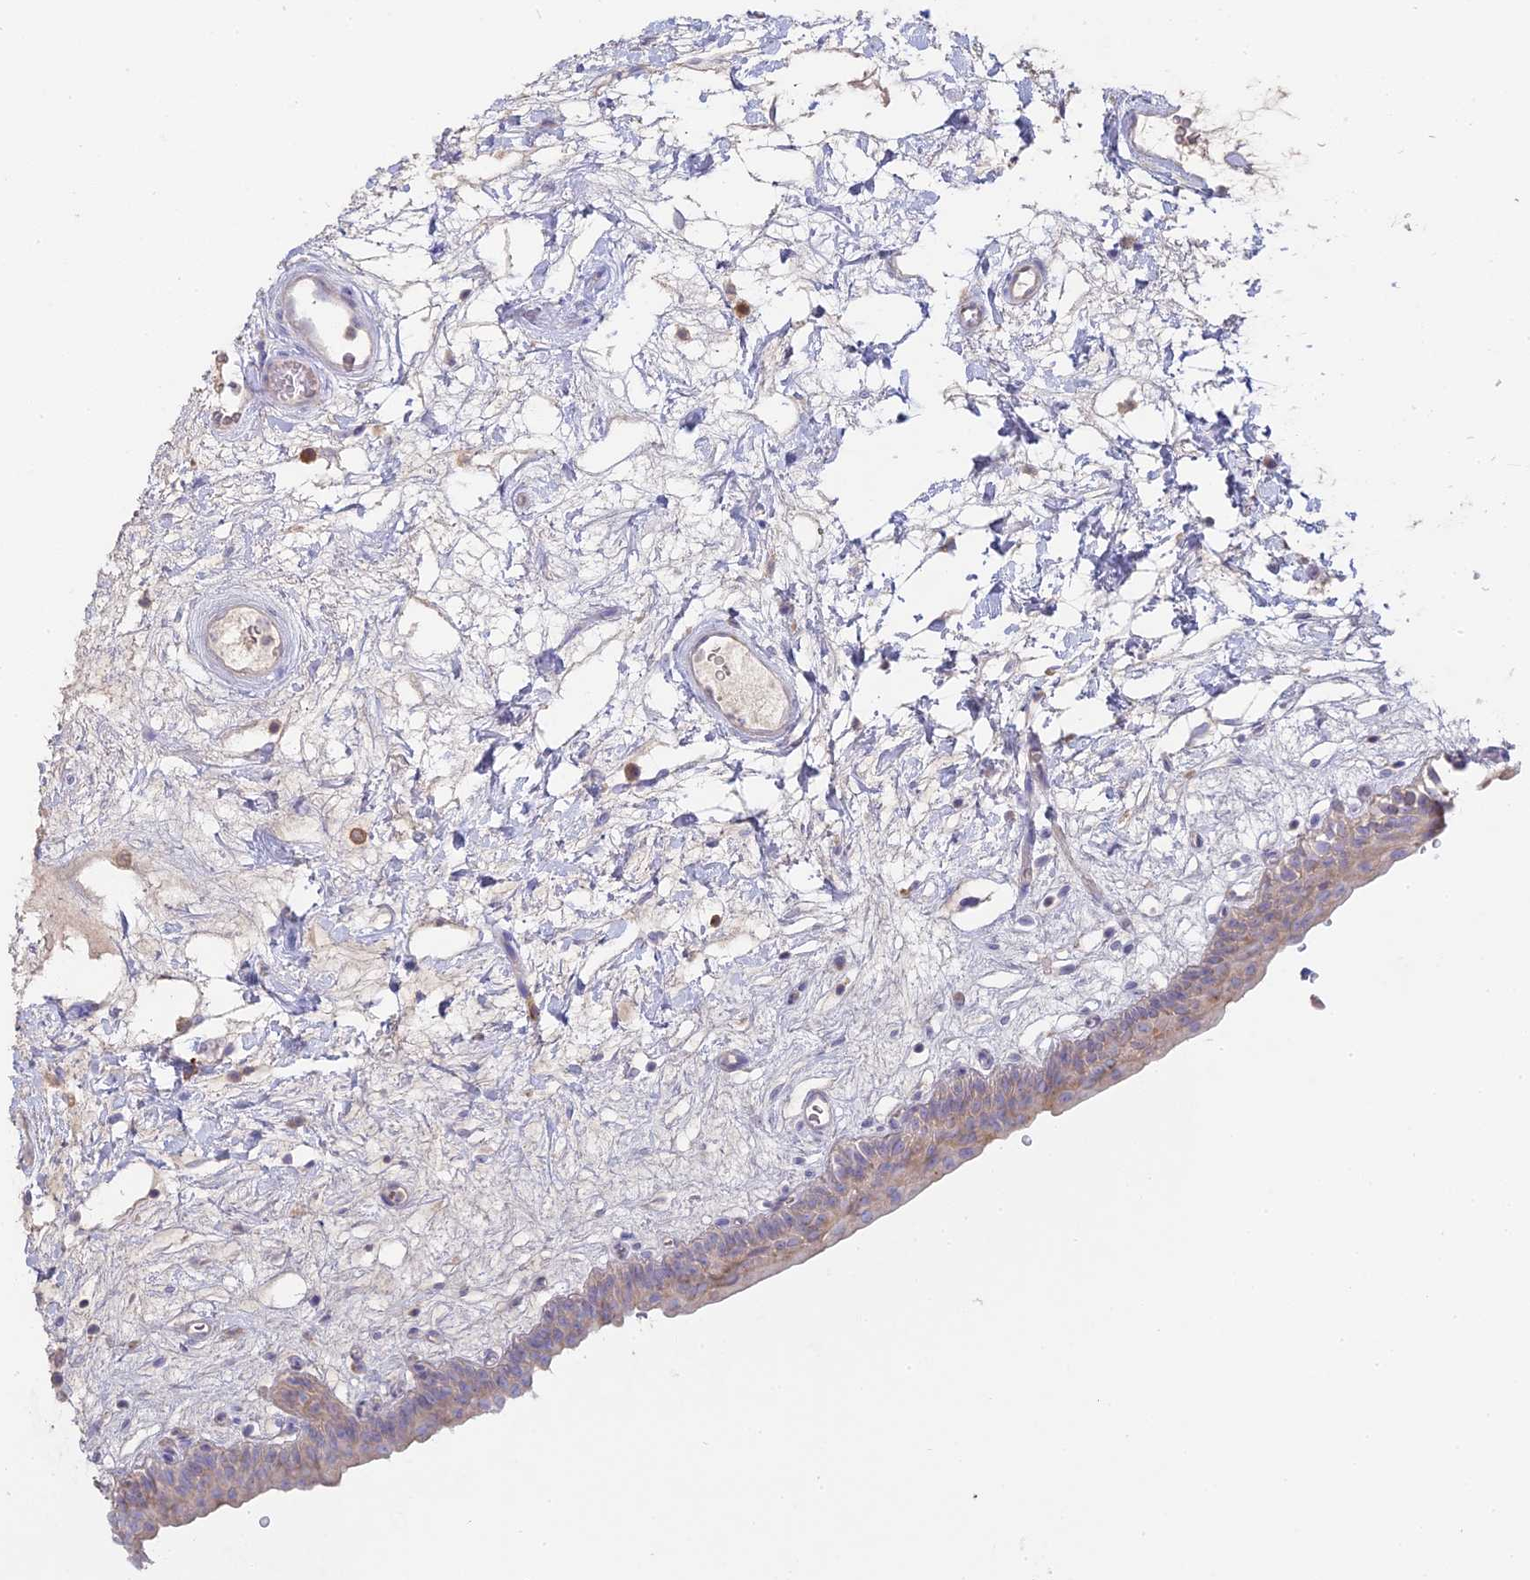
{"staining": {"intensity": "weak", "quantity": "<25%", "location": "cytoplasmic/membranous"}, "tissue": "urinary bladder", "cell_type": "Urothelial cells", "image_type": "normal", "snomed": [{"axis": "morphology", "description": "Normal tissue, NOS"}, {"axis": "topography", "description": "Urinary bladder"}], "caption": "High magnification brightfield microscopy of unremarkable urinary bladder stained with DAB (brown) and counterstained with hematoxylin (blue): urothelial cells show no significant staining. (Stains: DAB immunohistochemistry (IHC) with hematoxylin counter stain, Microscopy: brightfield microscopy at high magnification).", "gene": "SFT2D2", "patient": {"sex": "male", "age": 83}}